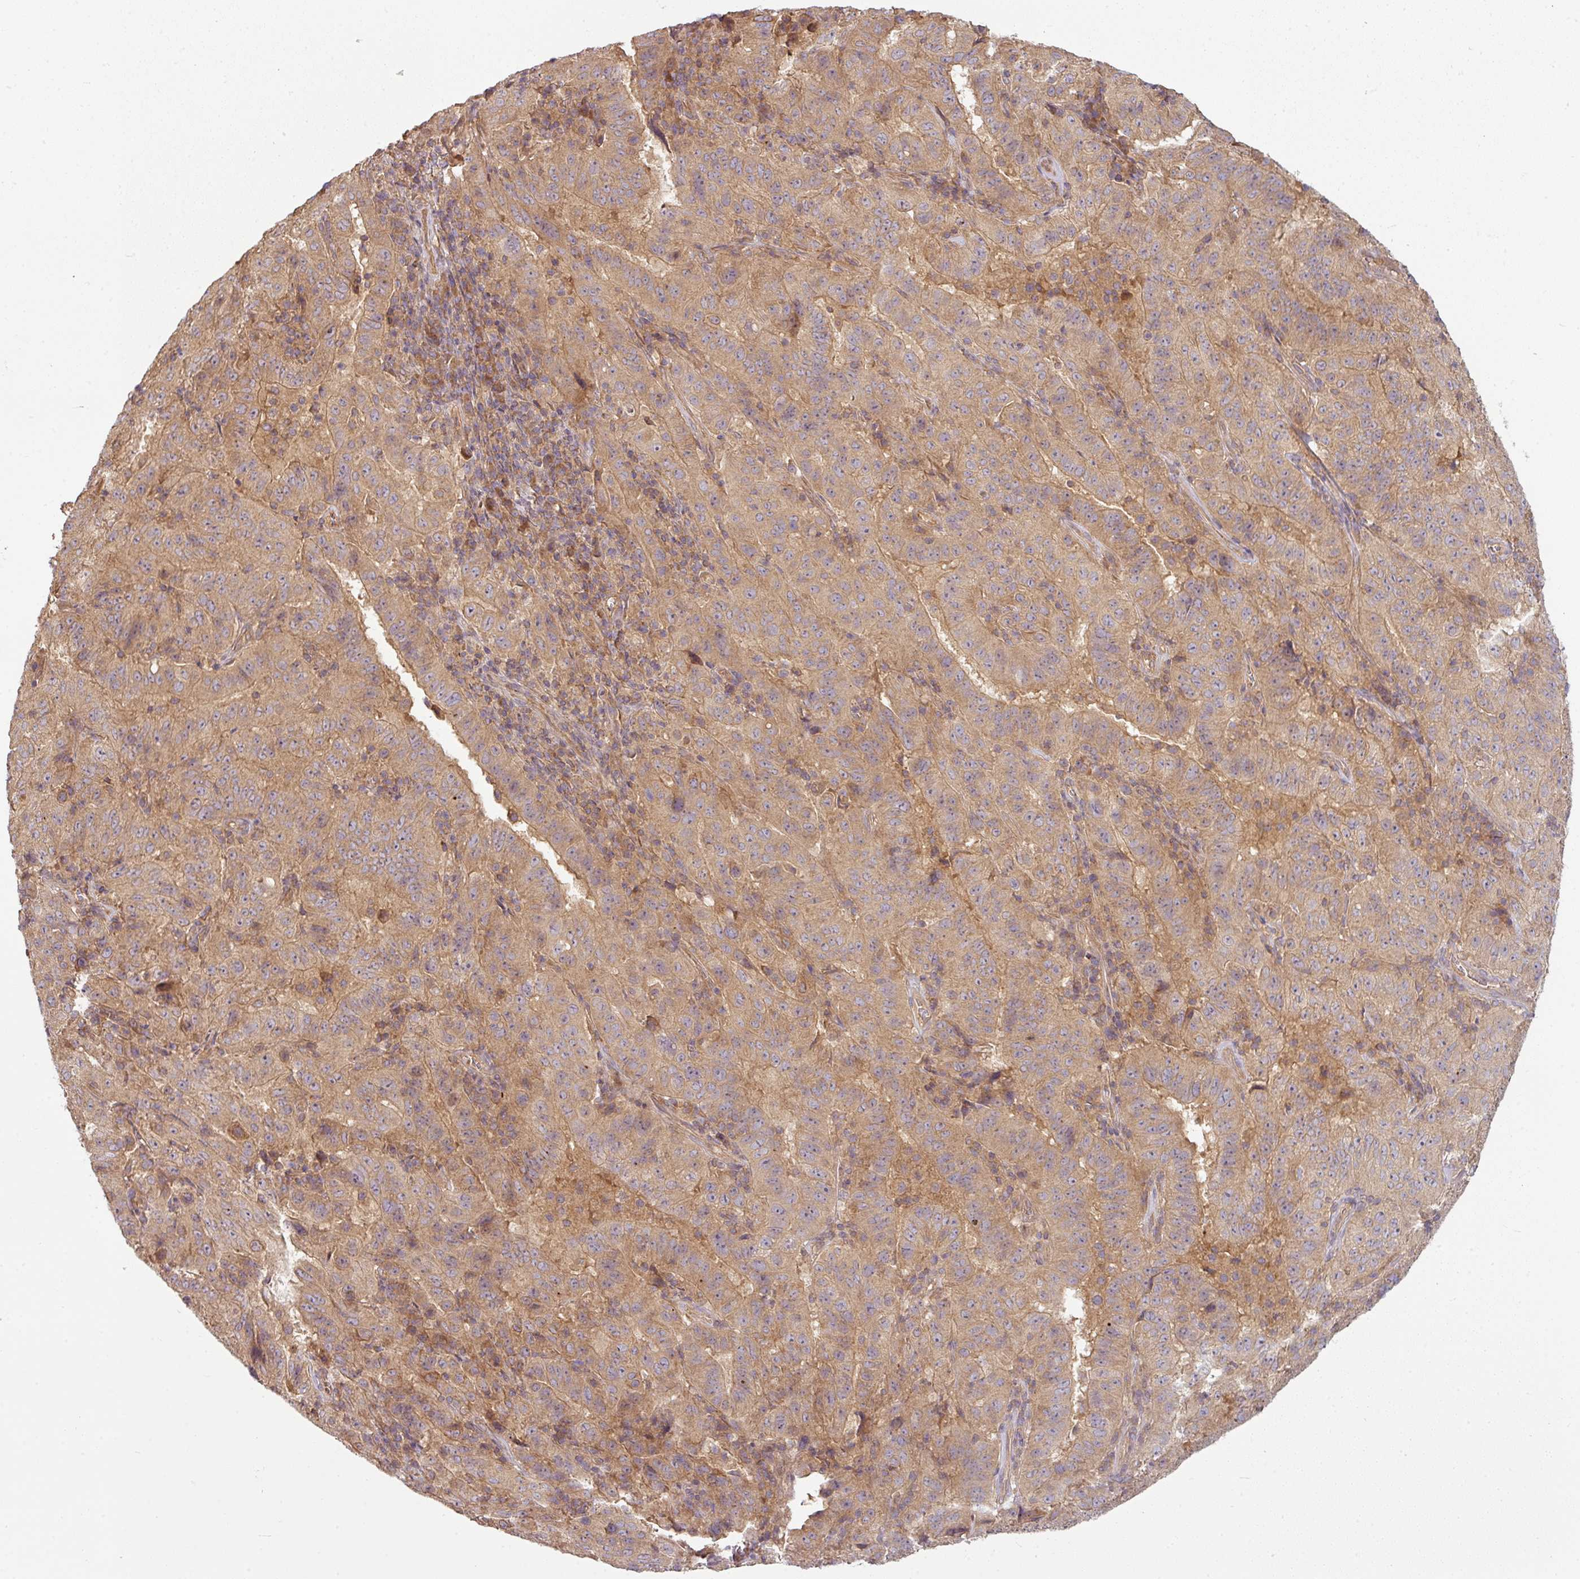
{"staining": {"intensity": "moderate", "quantity": "25%-75%", "location": "cytoplasmic/membranous"}, "tissue": "pancreatic cancer", "cell_type": "Tumor cells", "image_type": "cancer", "snomed": [{"axis": "morphology", "description": "Adenocarcinoma, NOS"}, {"axis": "topography", "description": "Pancreas"}], "caption": "Protein staining by immunohistochemistry (IHC) displays moderate cytoplasmic/membranous staining in approximately 25%-75% of tumor cells in pancreatic cancer. Ihc stains the protein in brown and the nuclei are stained blue.", "gene": "RNF31", "patient": {"sex": "male", "age": 63}}